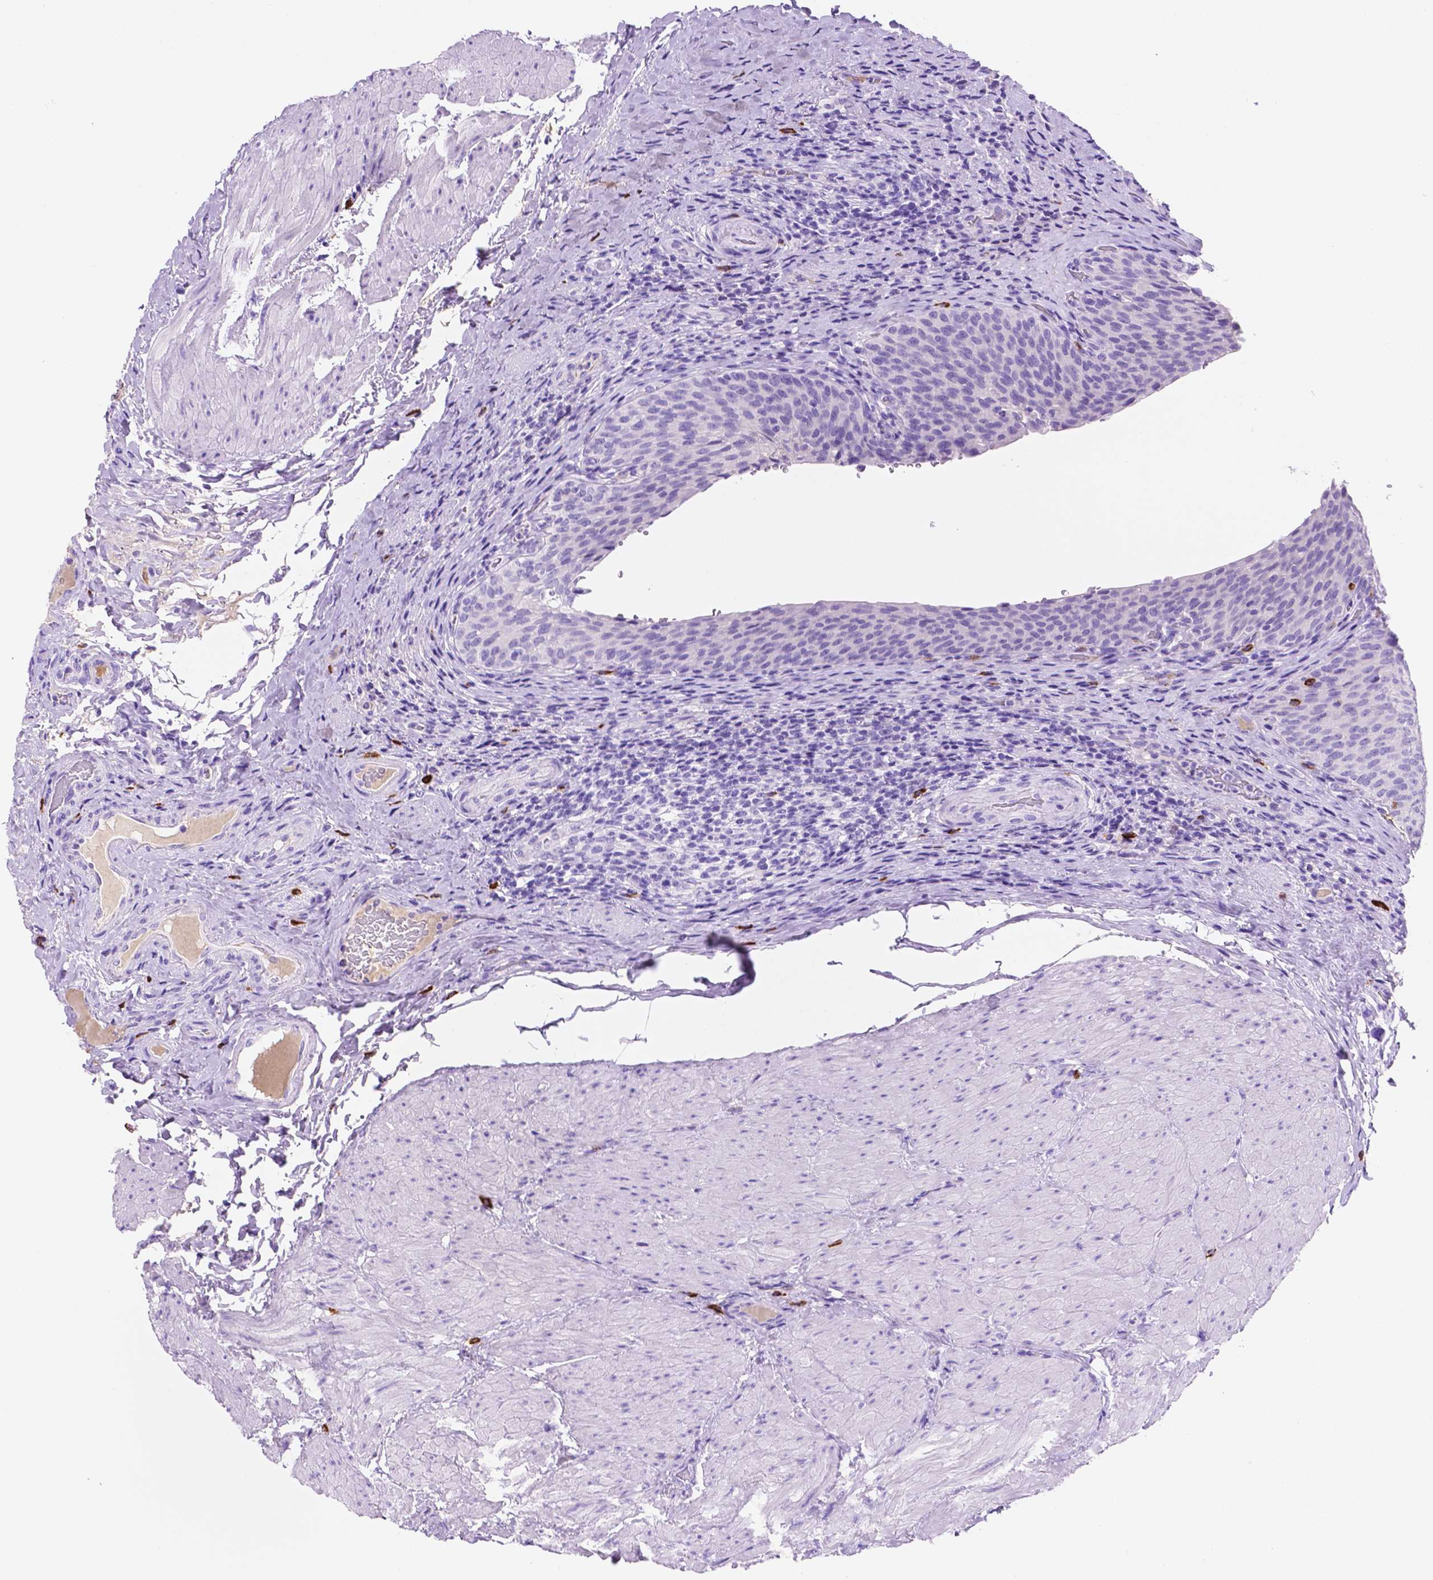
{"staining": {"intensity": "negative", "quantity": "none", "location": "none"}, "tissue": "urinary bladder", "cell_type": "Urothelial cells", "image_type": "normal", "snomed": [{"axis": "morphology", "description": "Normal tissue, NOS"}, {"axis": "topography", "description": "Urinary bladder"}, {"axis": "topography", "description": "Peripheral nerve tissue"}], "caption": "Immunohistochemistry photomicrograph of unremarkable urinary bladder: urinary bladder stained with DAB (3,3'-diaminobenzidine) shows no significant protein positivity in urothelial cells.", "gene": "FOXB2", "patient": {"sex": "male", "age": 66}}